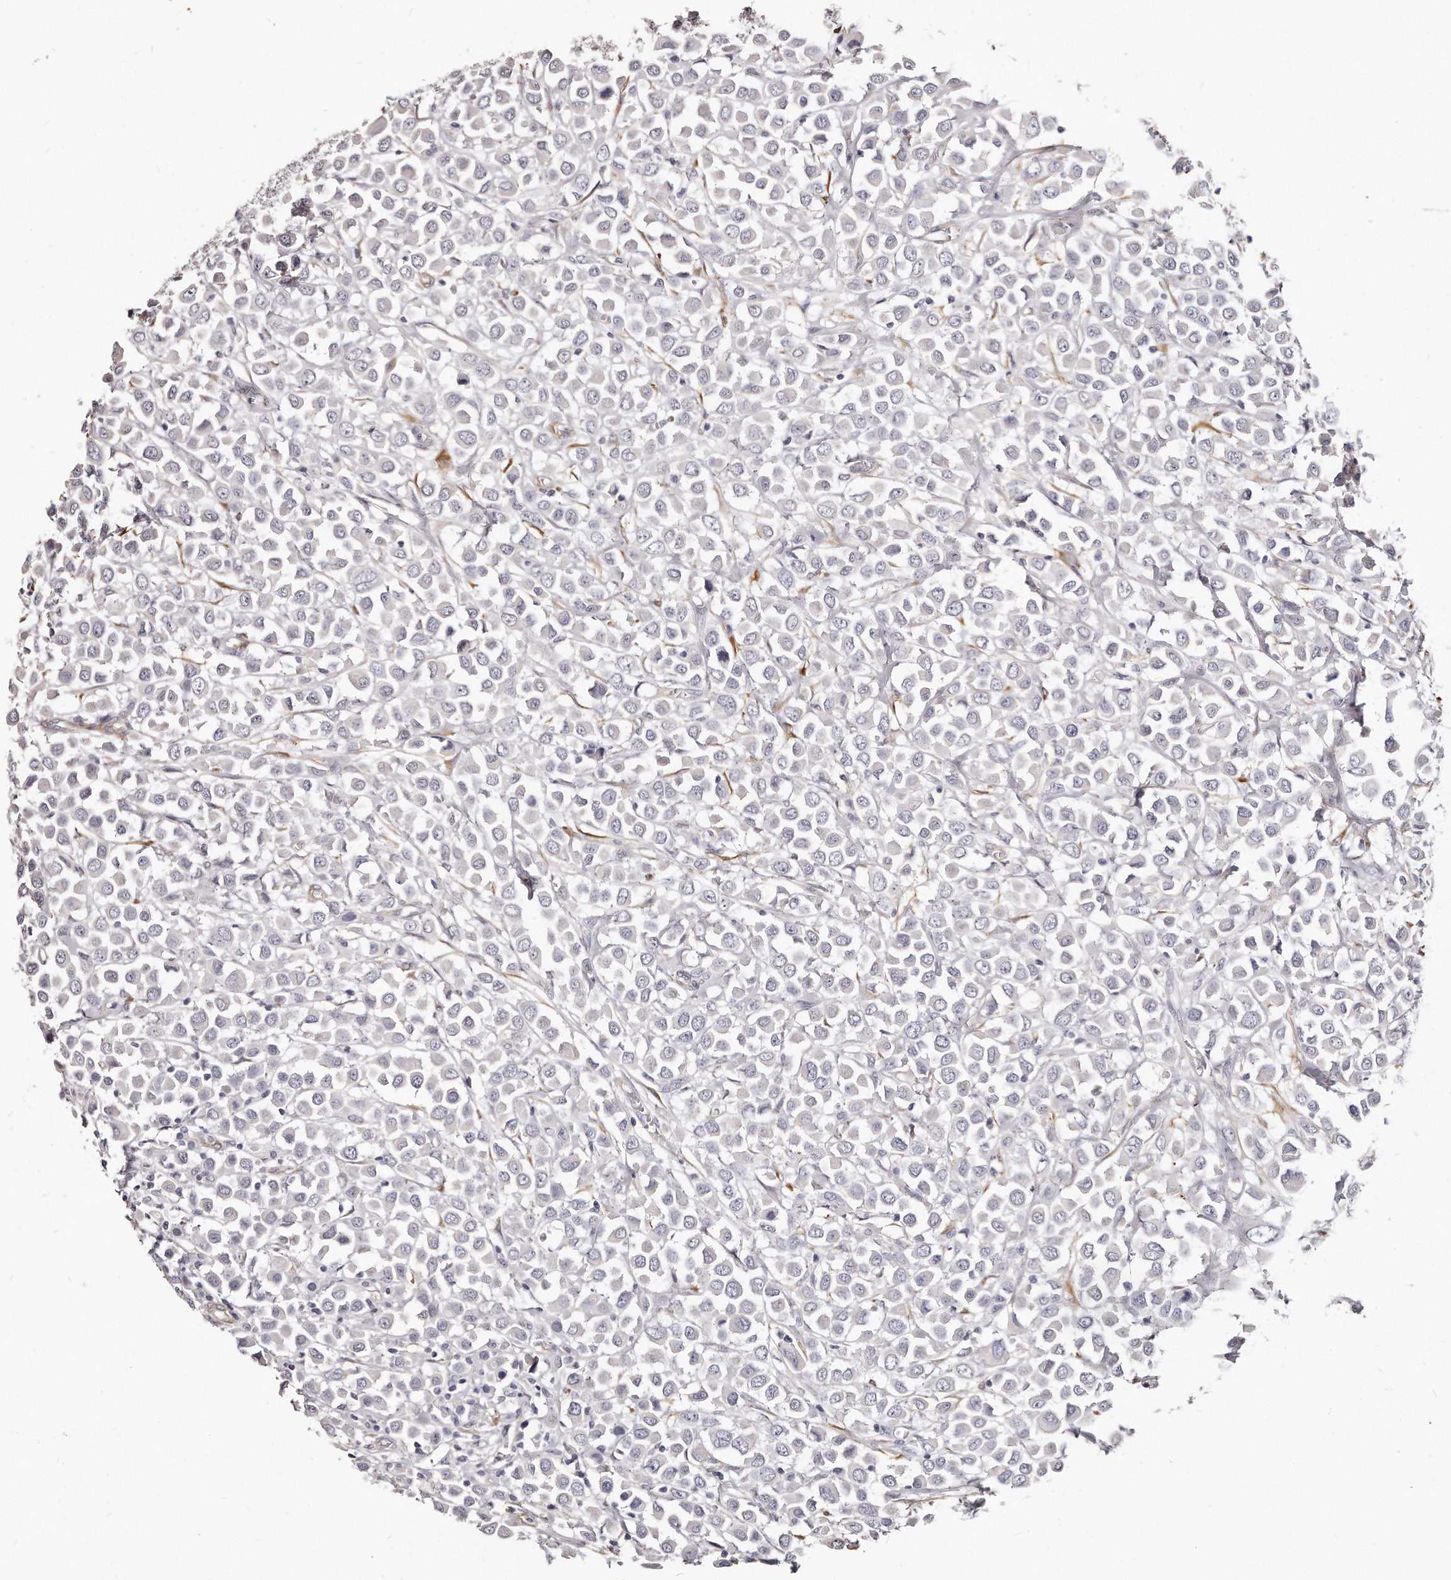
{"staining": {"intensity": "negative", "quantity": "none", "location": "none"}, "tissue": "breast cancer", "cell_type": "Tumor cells", "image_type": "cancer", "snomed": [{"axis": "morphology", "description": "Duct carcinoma"}, {"axis": "topography", "description": "Breast"}], "caption": "Human breast cancer (infiltrating ductal carcinoma) stained for a protein using immunohistochemistry shows no staining in tumor cells.", "gene": "LMOD1", "patient": {"sex": "female", "age": 61}}